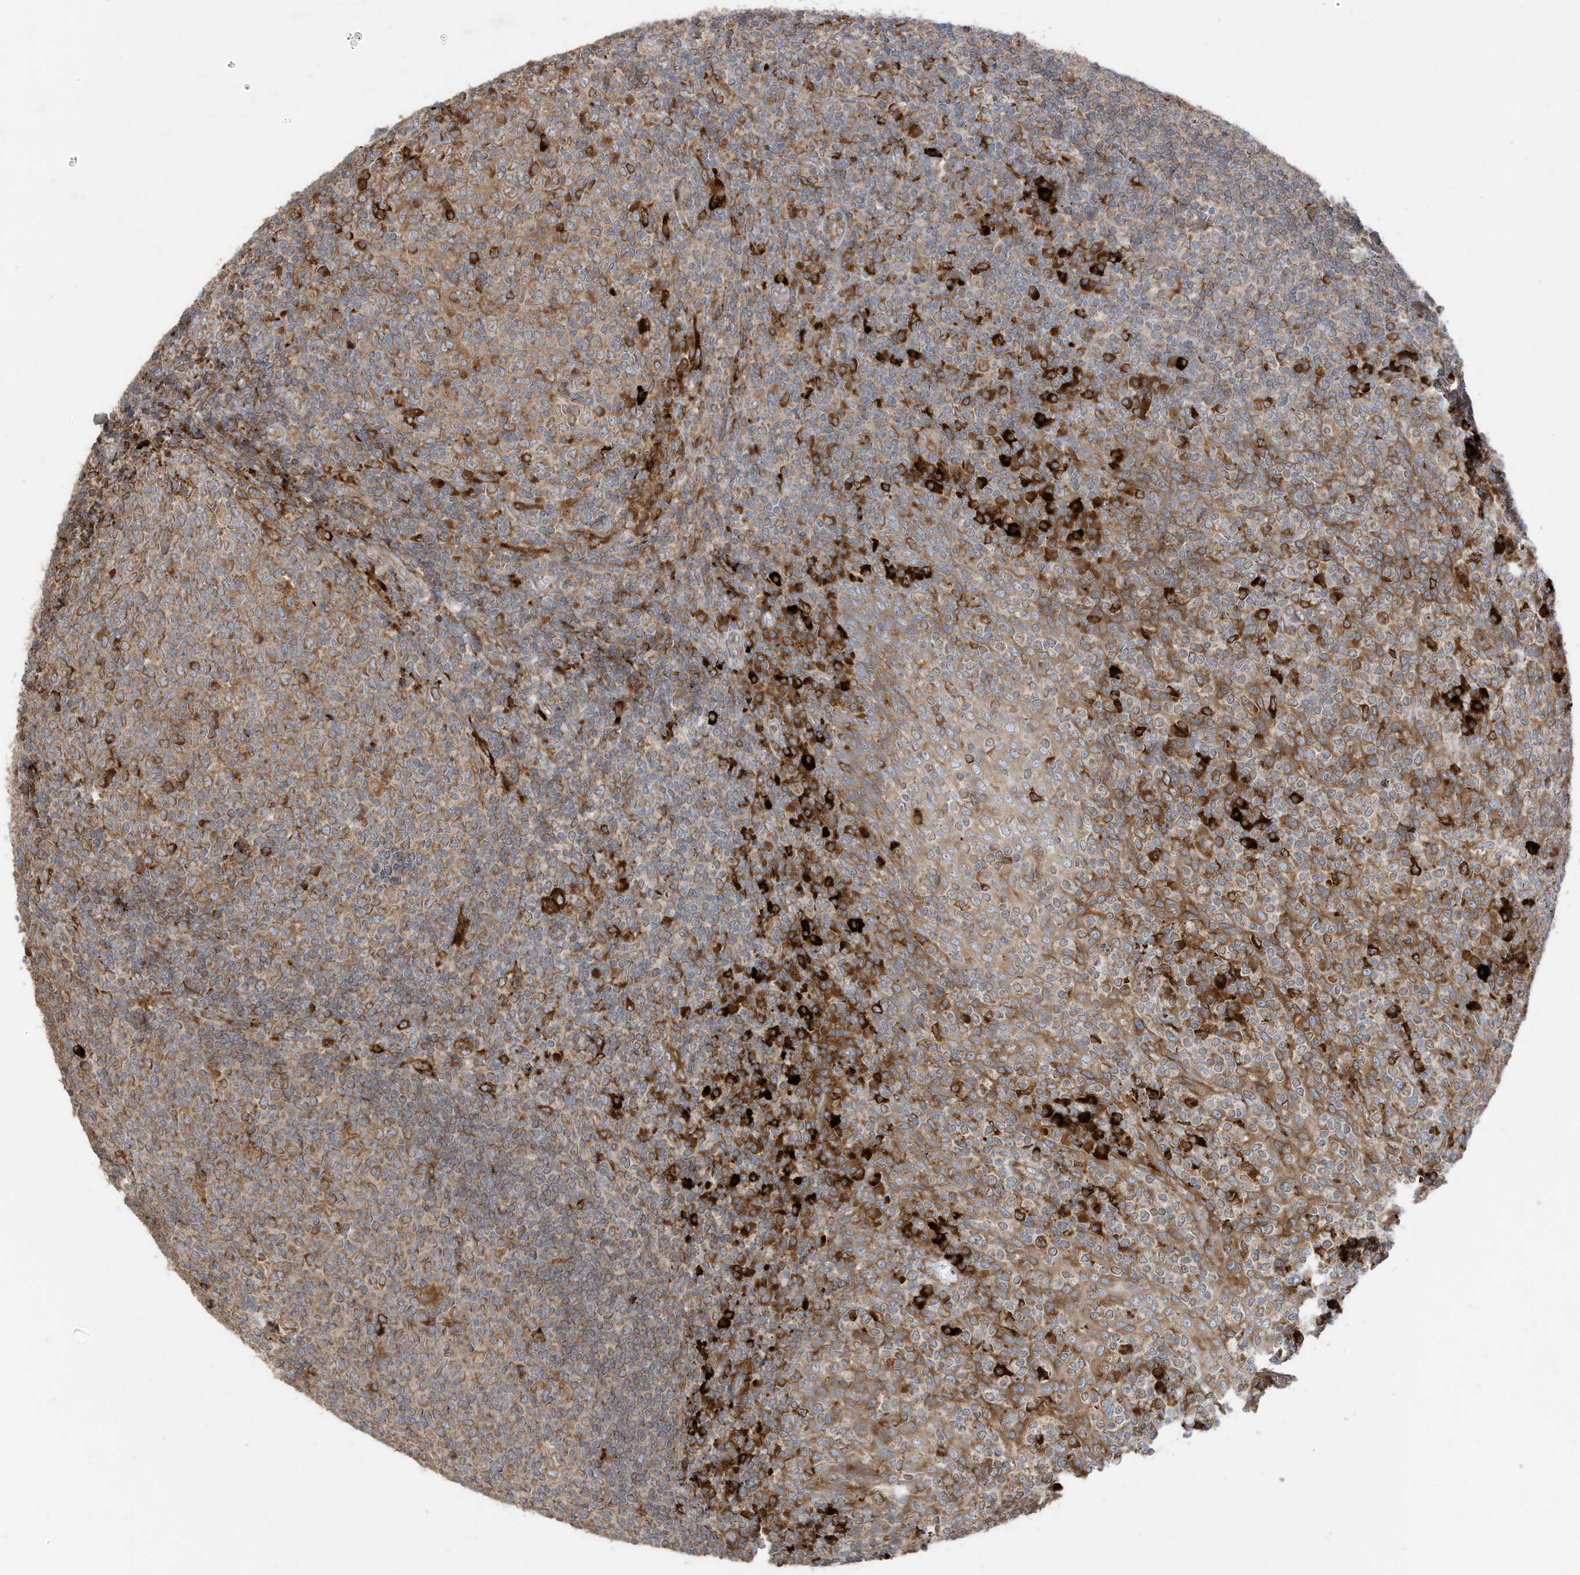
{"staining": {"intensity": "moderate", "quantity": "25%-75%", "location": "cytoplasmic/membranous"}, "tissue": "tonsil", "cell_type": "Germinal center cells", "image_type": "normal", "snomed": [{"axis": "morphology", "description": "Normal tissue, NOS"}, {"axis": "topography", "description": "Tonsil"}], "caption": "The histopathology image demonstrates immunohistochemical staining of benign tonsil. There is moderate cytoplasmic/membranous positivity is identified in about 25%-75% of germinal center cells.", "gene": "TRNAU1AP", "patient": {"sex": "female", "age": 19}}